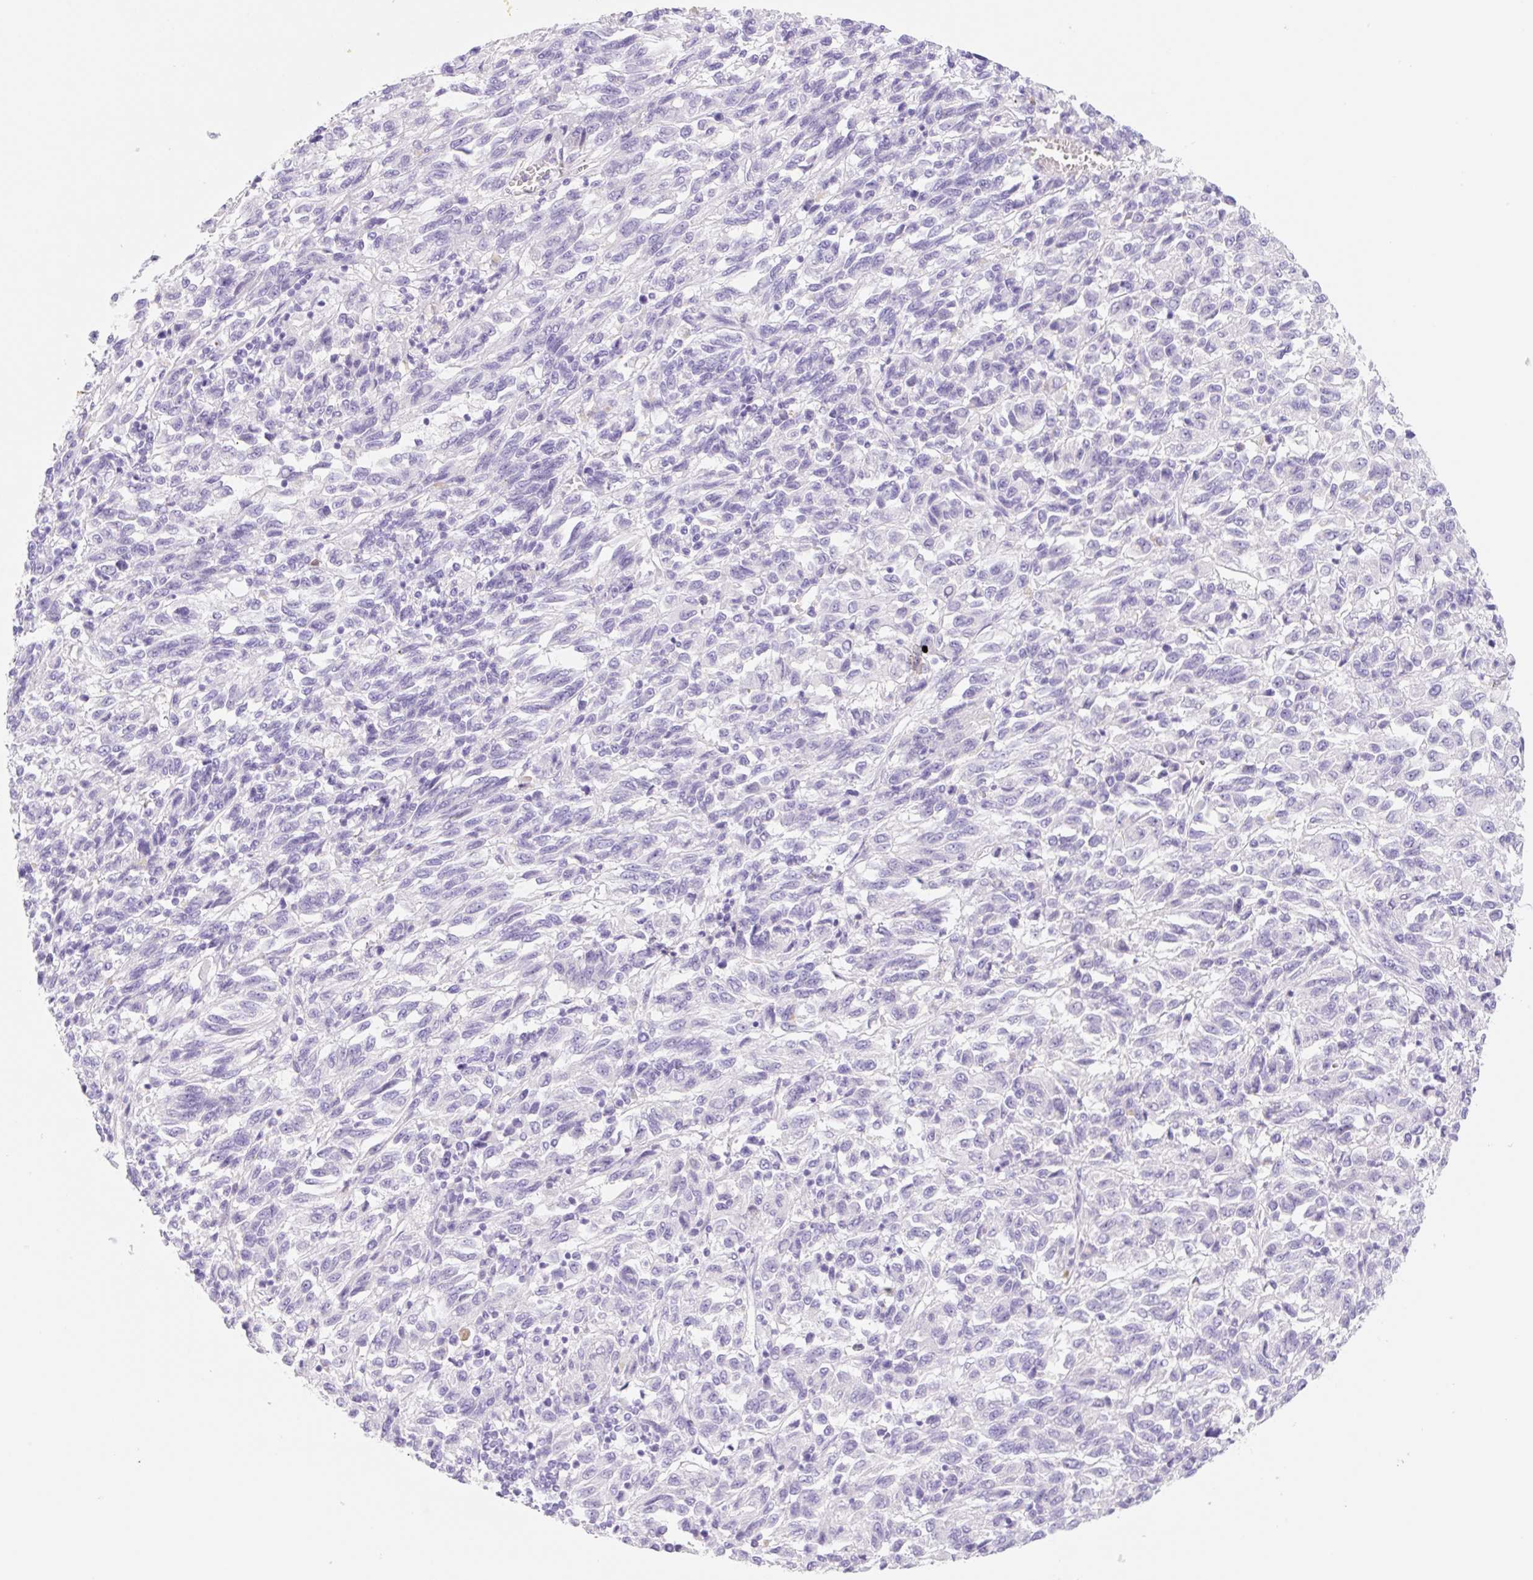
{"staining": {"intensity": "negative", "quantity": "none", "location": "none"}, "tissue": "melanoma", "cell_type": "Tumor cells", "image_type": "cancer", "snomed": [{"axis": "morphology", "description": "Malignant melanoma, Metastatic site"}, {"axis": "topography", "description": "Lung"}], "caption": "This is an immunohistochemistry micrograph of human melanoma. There is no staining in tumor cells.", "gene": "KLK8", "patient": {"sex": "male", "age": 64}}